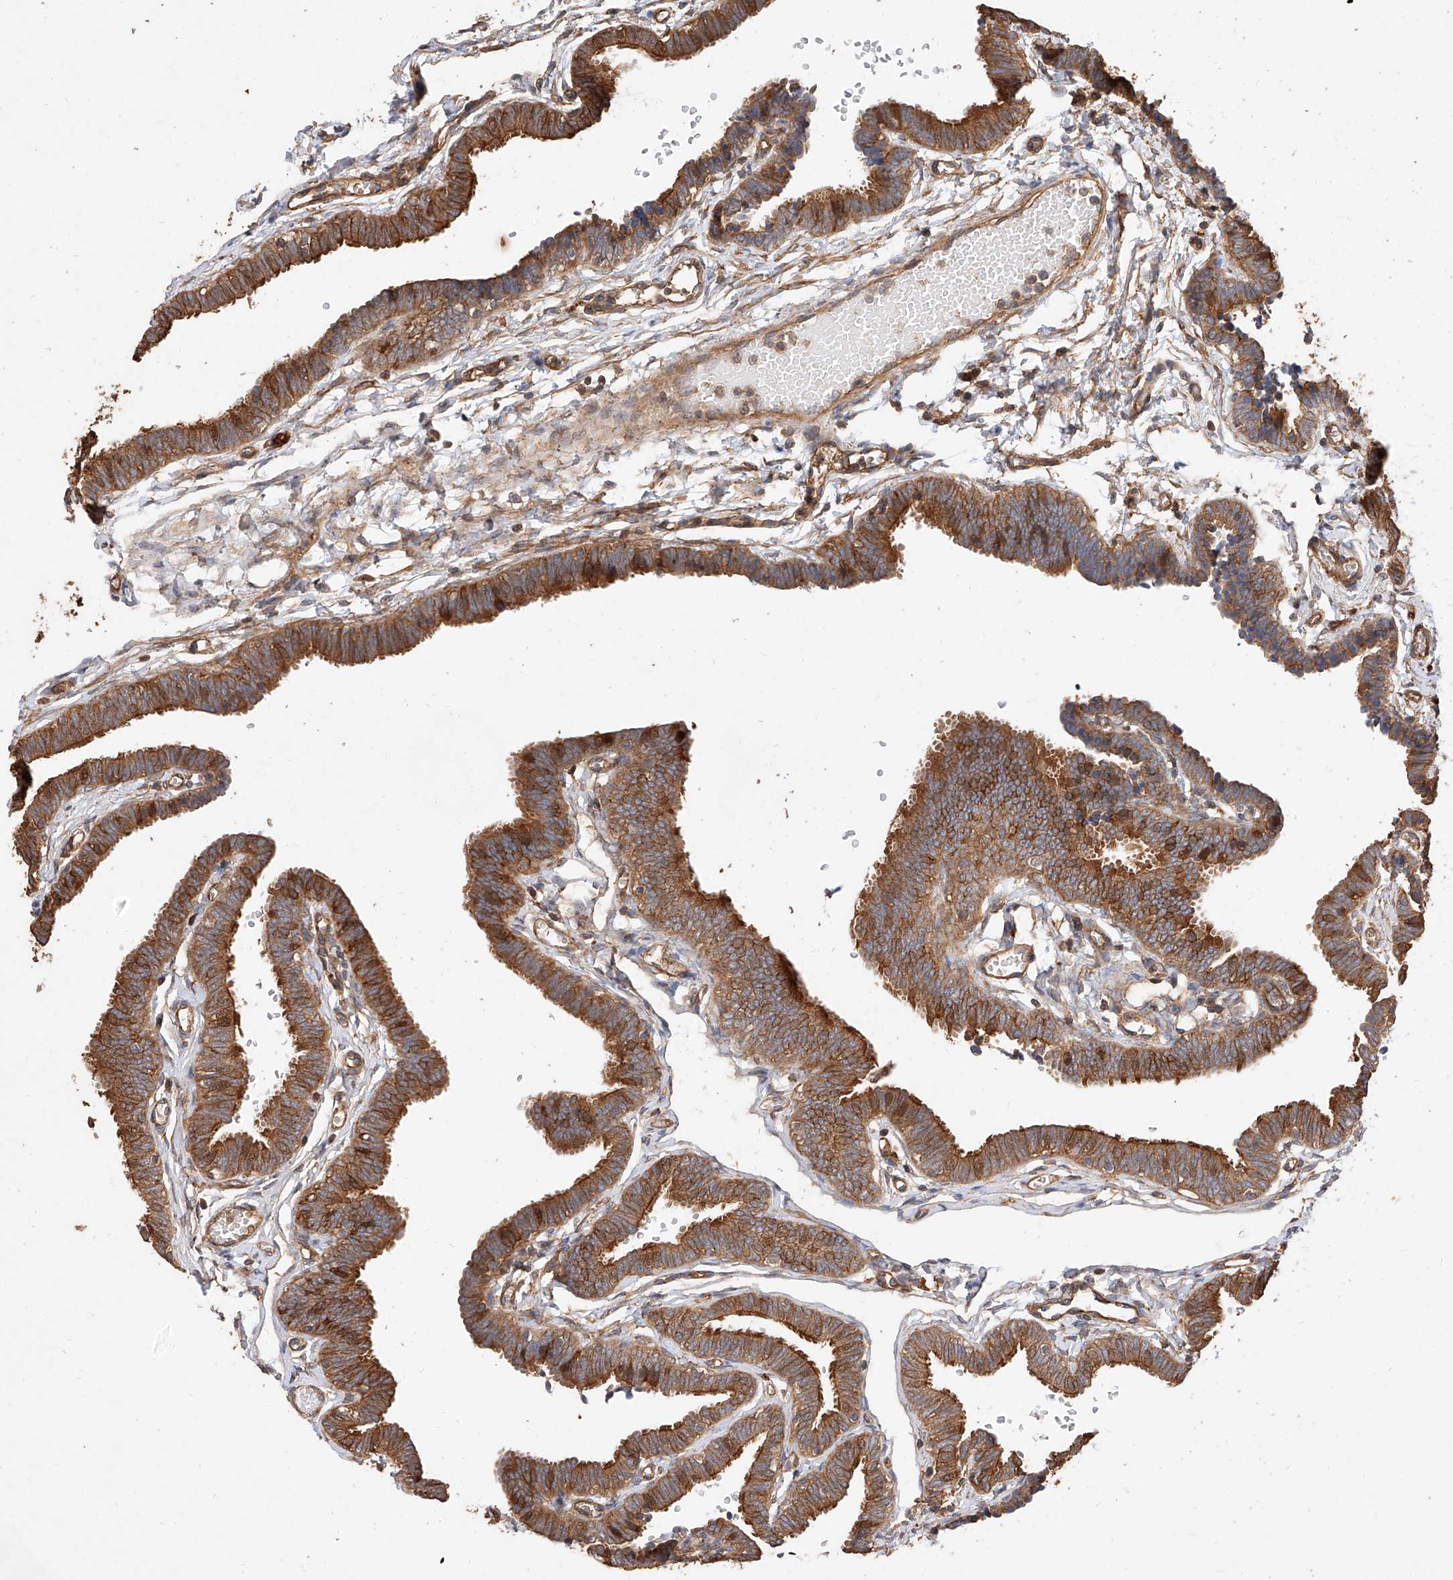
{"staining": {"intensity": "strong", "quantity": ">75%", "location": "cytoplasmic/membranous"}, "tissue": "fallopian tube", "cell_type": "Glandular cells", "image_type": "normal", "snomed": [{"axis": "morphology", "description": "Normal tissue, NOS"}, {"axis": "topography", "description": "Fallopian tube"}, {"axis": "topography", "description": "Ovary"}], "caption": "Immunohistochemical staining of unremarkable human fallopian tube reveals >75% levels of strong cytoplasmic/membranous protein positivity in approximately >75% of glandular cells.", "gene": "GHDC", "patient": {"sex": "female", "age": 23}}